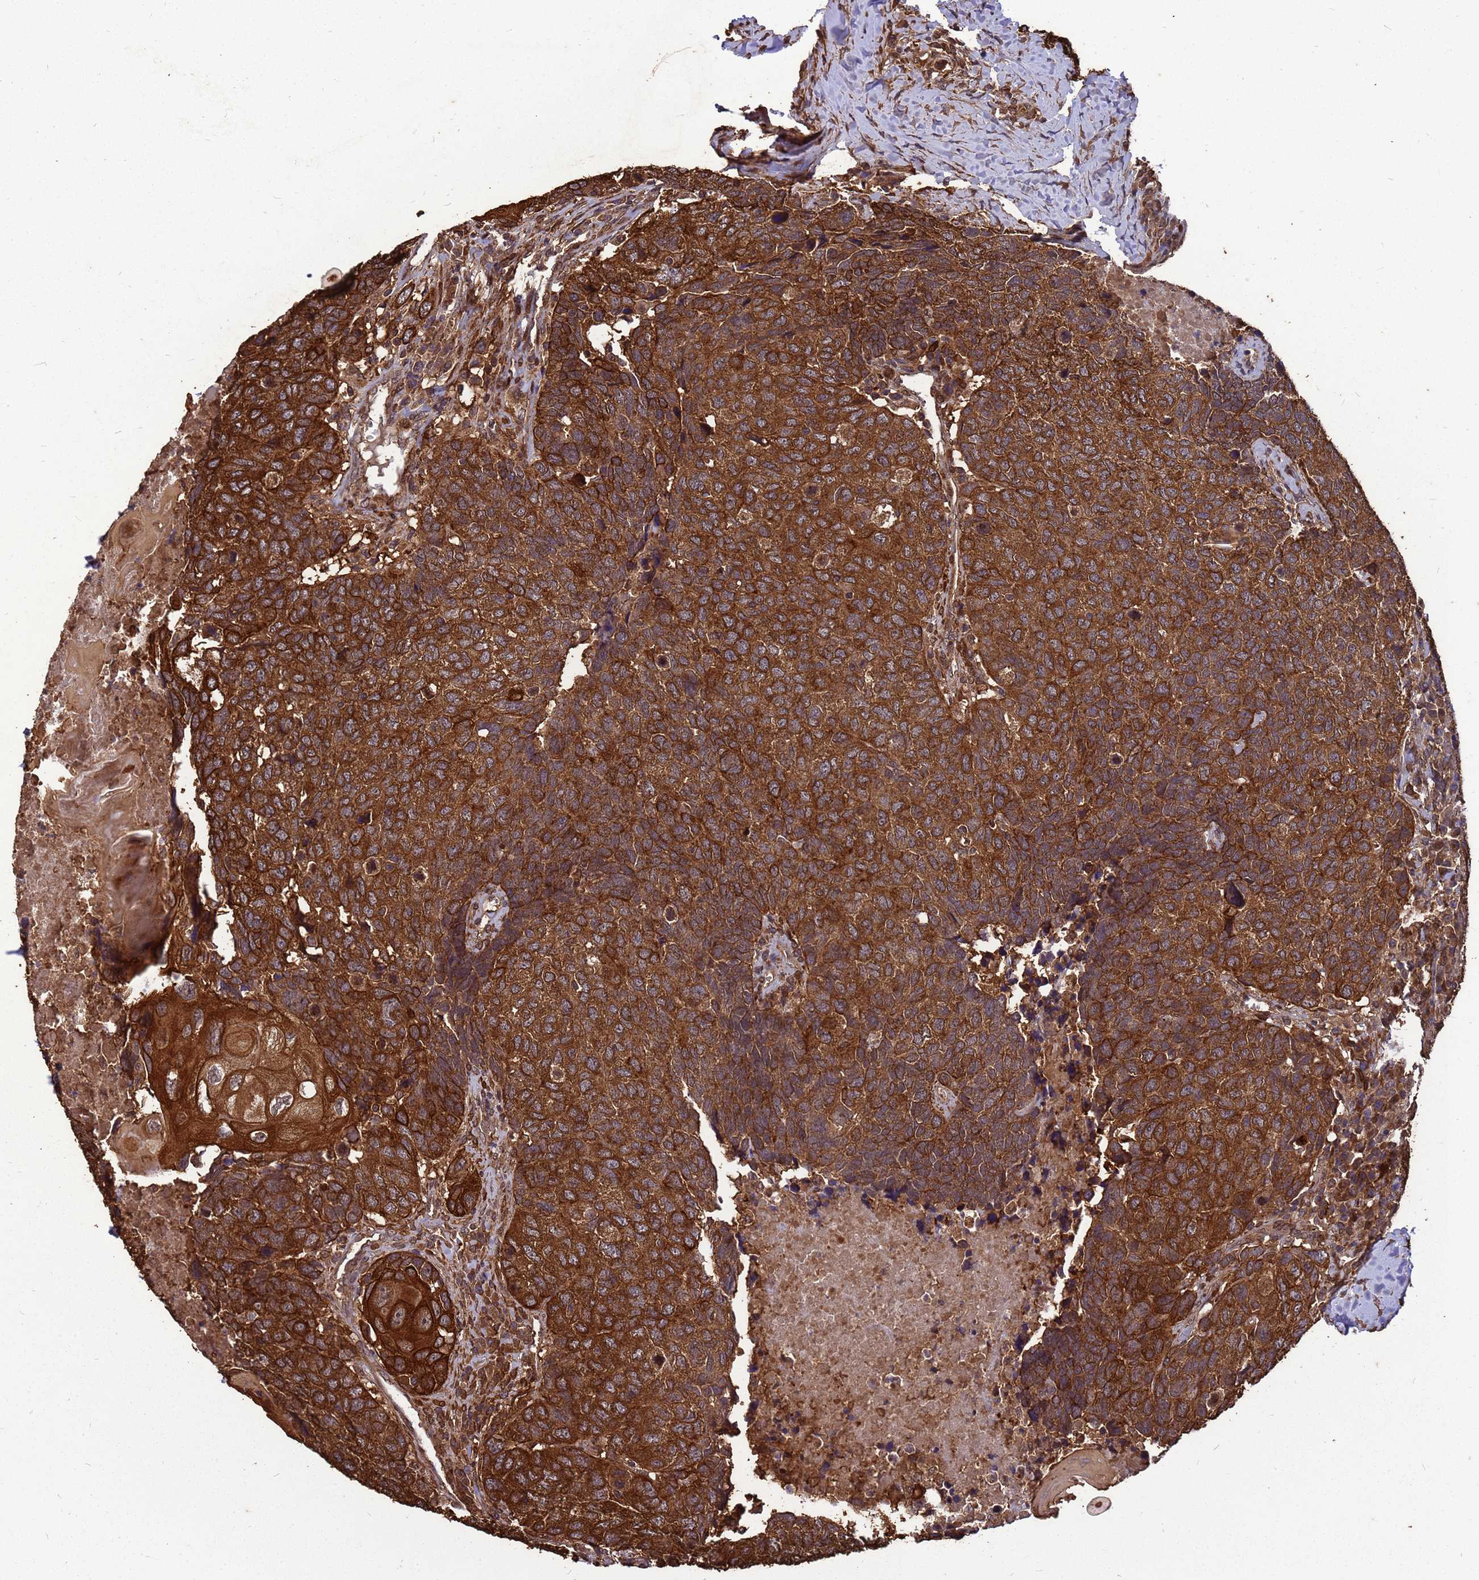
{"staining": {"intensity": "strong", "quantity": ">75%", "location": "cytoplasmic/membranous"}, "tissue": "head and neck cancer", "cell_type": "Tumor cells", "image_type": "cancer", "snomed": [{"axis": "morphology", "description": "Squamous cell carcinoma, NOS"}, {"axis": "topography", "description": "Head-Neck"}], "caption": "Tumor cells display high levels of strong cytoplasmic/membranous expression in about >75% of cells in head and neck cancer.", "gene": "ZNF618", "patient": {"sex": "male", "age": 66}}